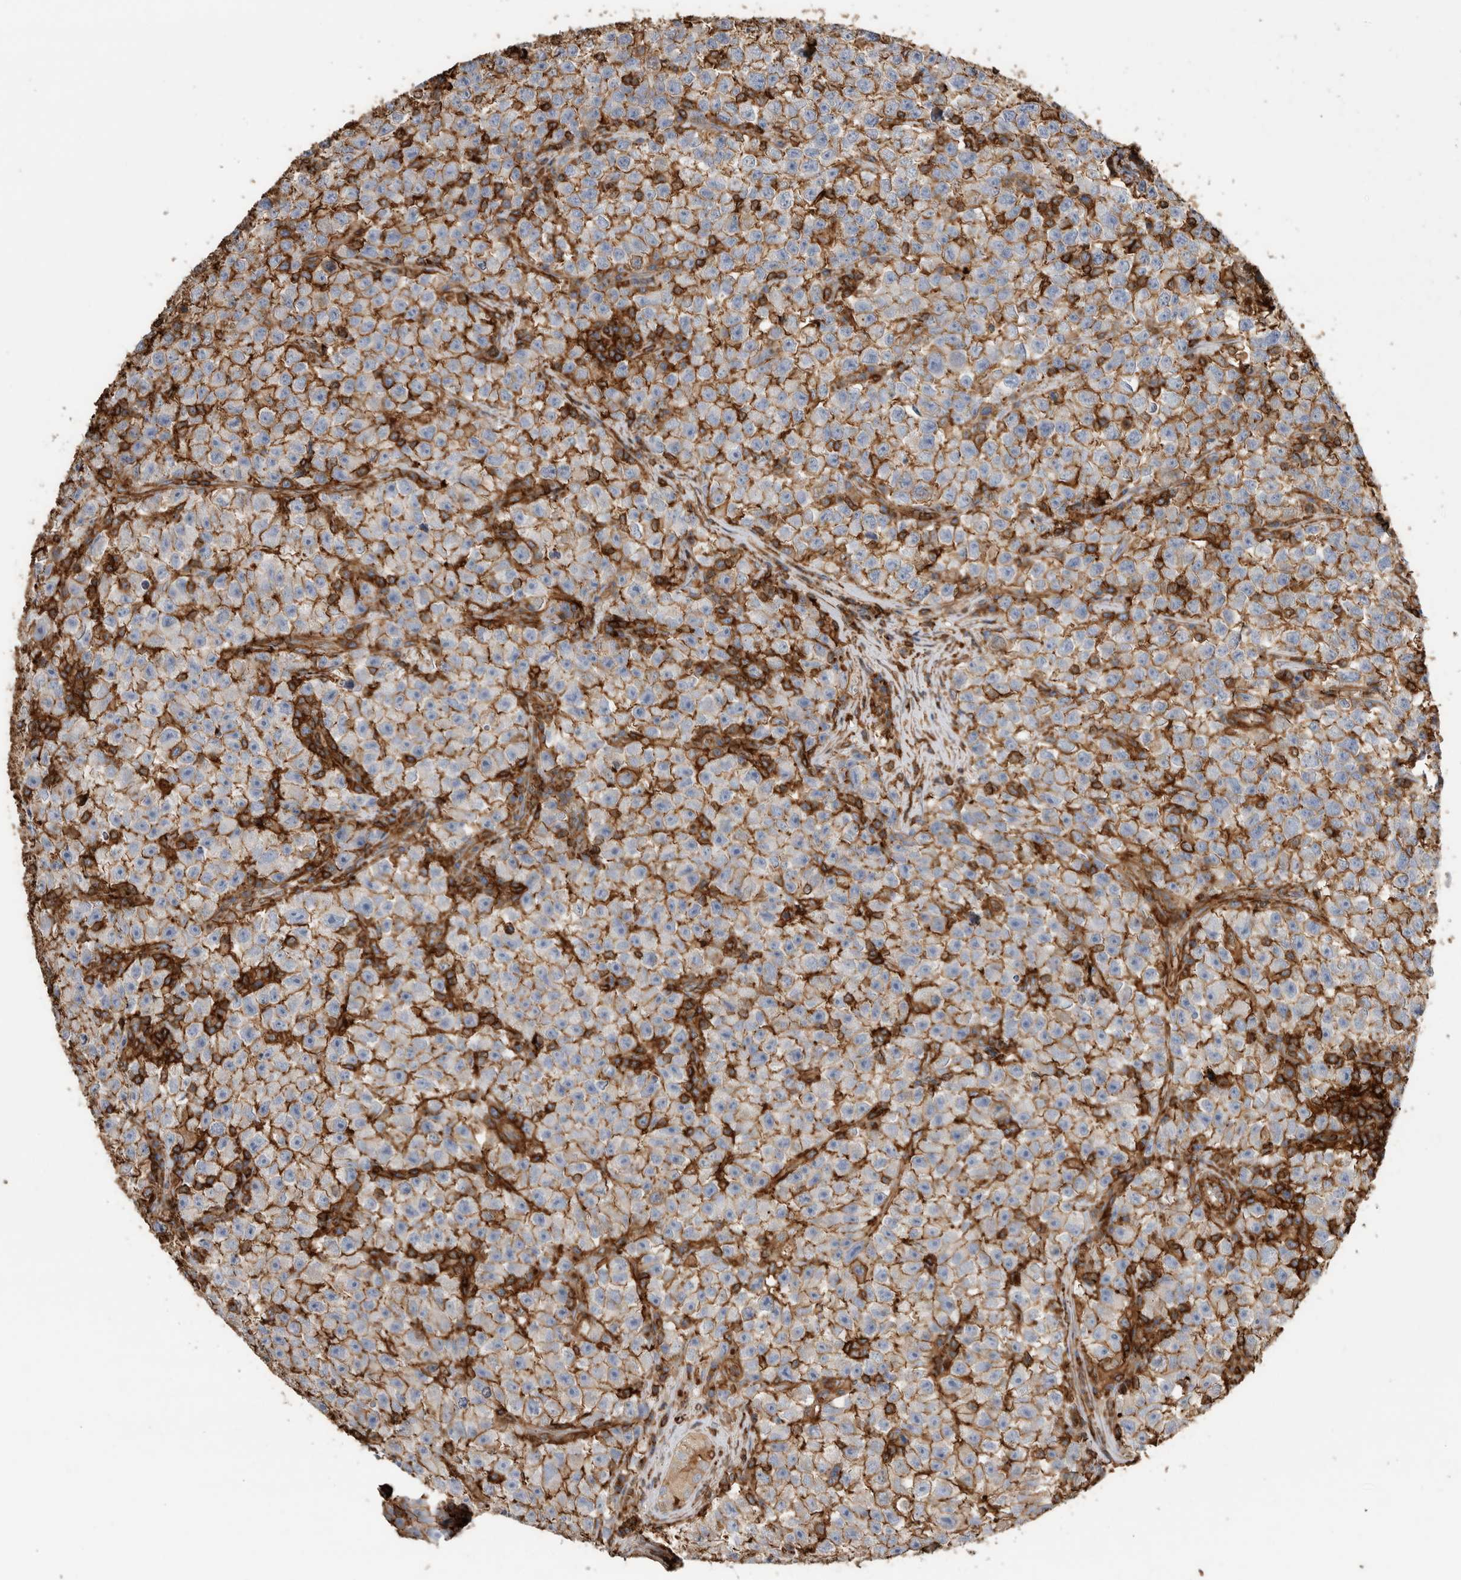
{"staining": {"intensity": "moderate", "quantity": ">75%", "location": "cytoplasmic/membranous"}, "tissue": "testis cancer", "cell_type": "Tumor cells", "image_type": "cancer", "snomed": [{"axis": "morphology", "description": "Seminoma, NOS"}, {"axis": "topography", "description": "Testis"}], "caption": "High-magnification brightfield microscopy of testis cancer stained with DAB (brown) and counterstained with hematoxylin (blue). tumor cells exhibit moderate cytoplasmic/membranous positivity is present in approximately>75% of cells. (Brightfield microscopy of DAB IHC at high magnification).", "gene": "GPER1", "patient": {"sex": "male", "age": 22}}